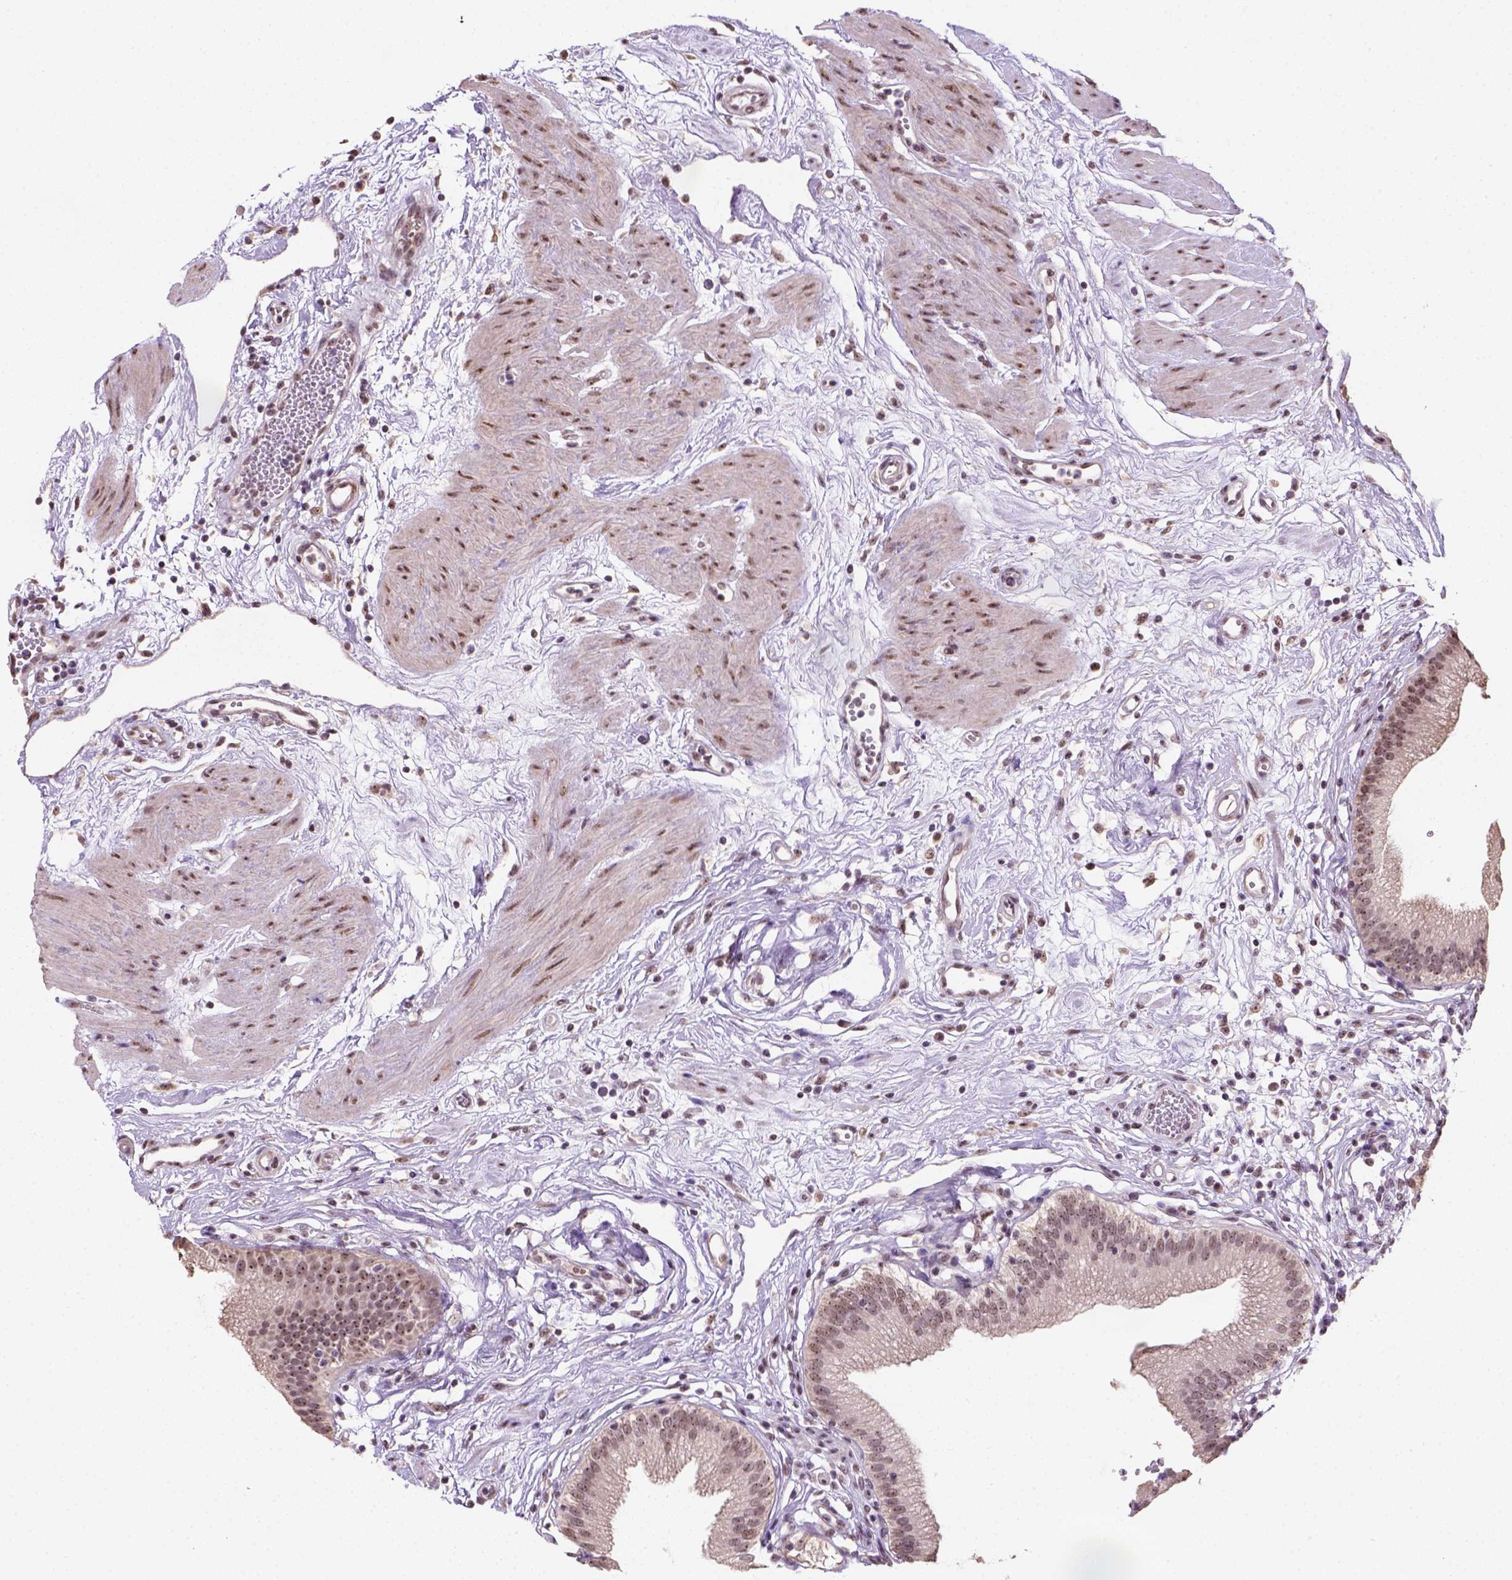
{"staining": {"intensity": "moderate", "quantity": ">75%", "location": "nuclear"}, "tissue": "gallbladder", "cell_type": "Glandular cells", "image_type": "normal", "snomed": [{"axis": "morphology", "description": "Normal tissue, NOS"}, {"axis": "topography", "description": "Gallbladder"}], "caption": "This is a histology image of IHC staining of normal gallbladder, which shows moderate staining in the nuclear of glandular cells.", "gene": "DDX50", "patient": {"sex": "female", "age": 65}}